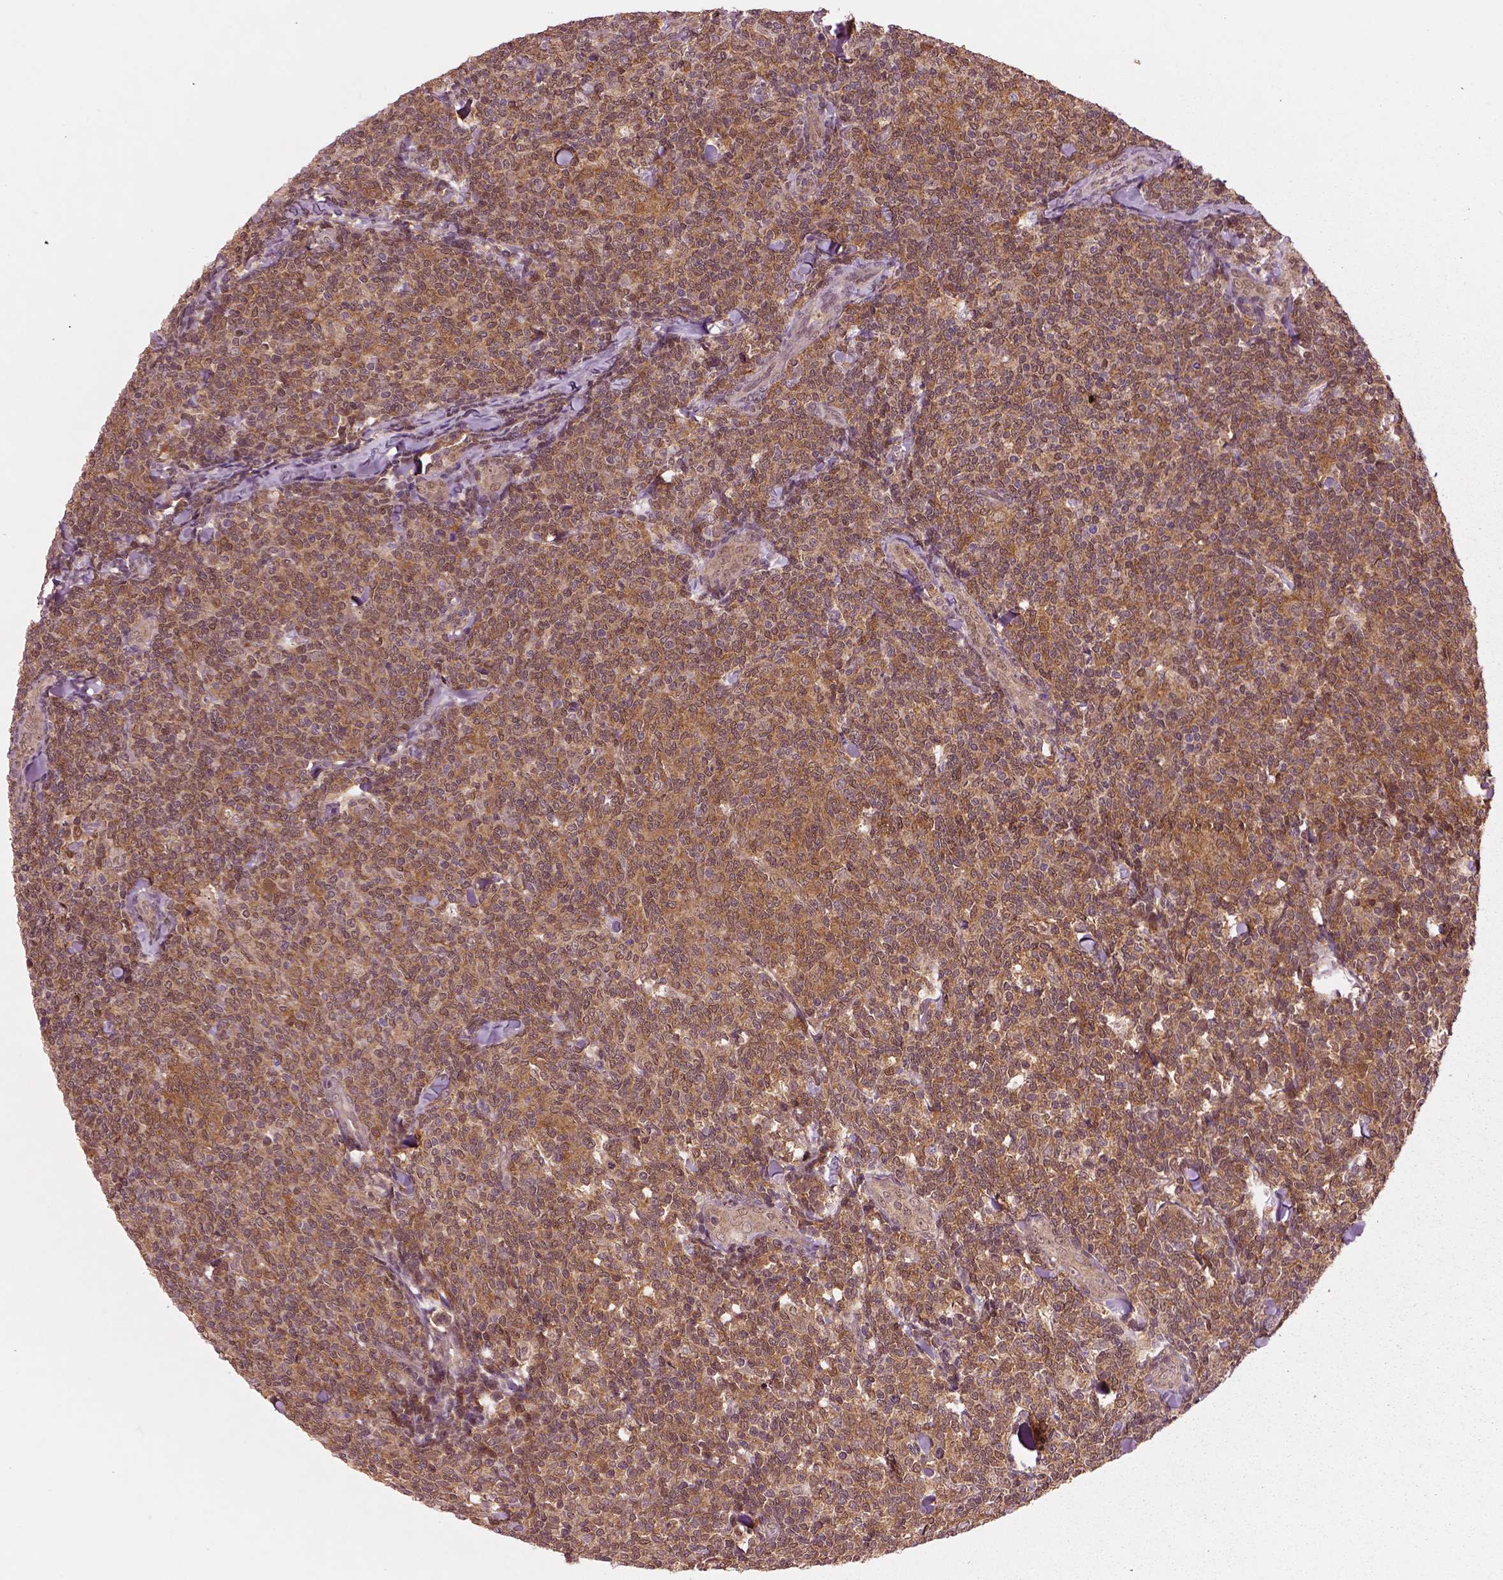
{"staining": {"intensity": "moderate", "quantity": ">75%", "location": "cytoplasmic/membranous"}, "tissue": "lymphoma", "cell_type": "Tumor cells", "image_type": "cancer", "snomed": [{"axis": "morphology", "description": "Malignant lymphoma, non-Hodgkin's type, Low grade"}, {"axis": "topography", "description": "Lymph node"}], "caption": "A histopathology image of human malignant lymphoma, non-Hodgkin's type (low-grade) stained for a protein shows moderate cytoplasmic/membranous brown staining in tumor cells. Nuclei are stained in blue.", "gene": "MDP1", "patient": {"sex": "female", "age": 56}}